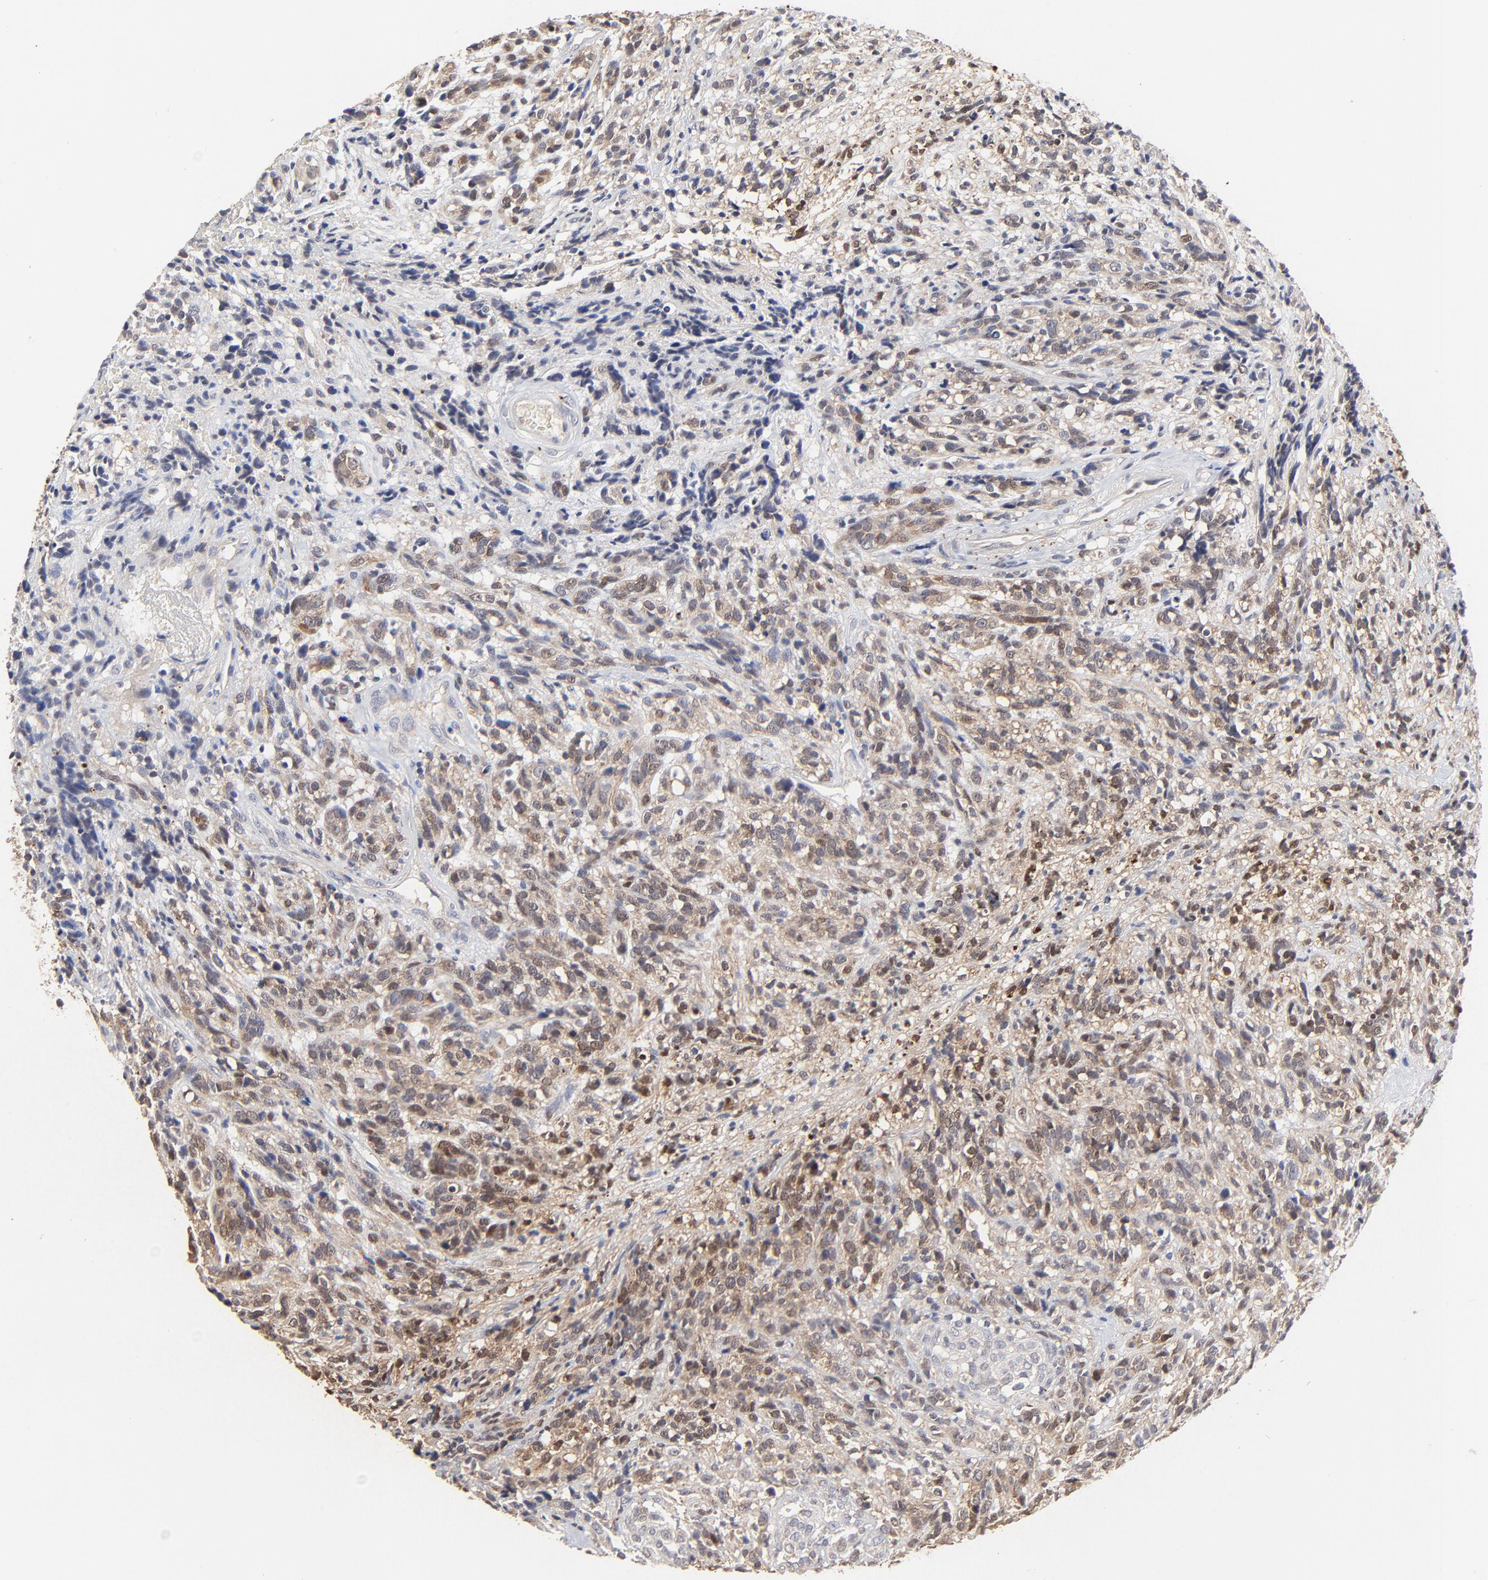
{"staining": {"intensity": "moderate", "quantity": "25%-75%", "location": "cytoplasmic/membranous"}, "tissue": "glioma", "cell_type": "Tumor cells", "image_type": "cancer", "snomed": [{"axis": "morphology", "description": "Glioma, malignant, High grade"}, {"axis": "topography", "description": "Brain"}], "caption": "This image reveals IHC staining of human glioma, with medium moderate cytoplasmic/membranous expression in about 25%-75% of tumor cells.", "gene": "LGALS3", "patient": {"sex": "male", "age": 66}}